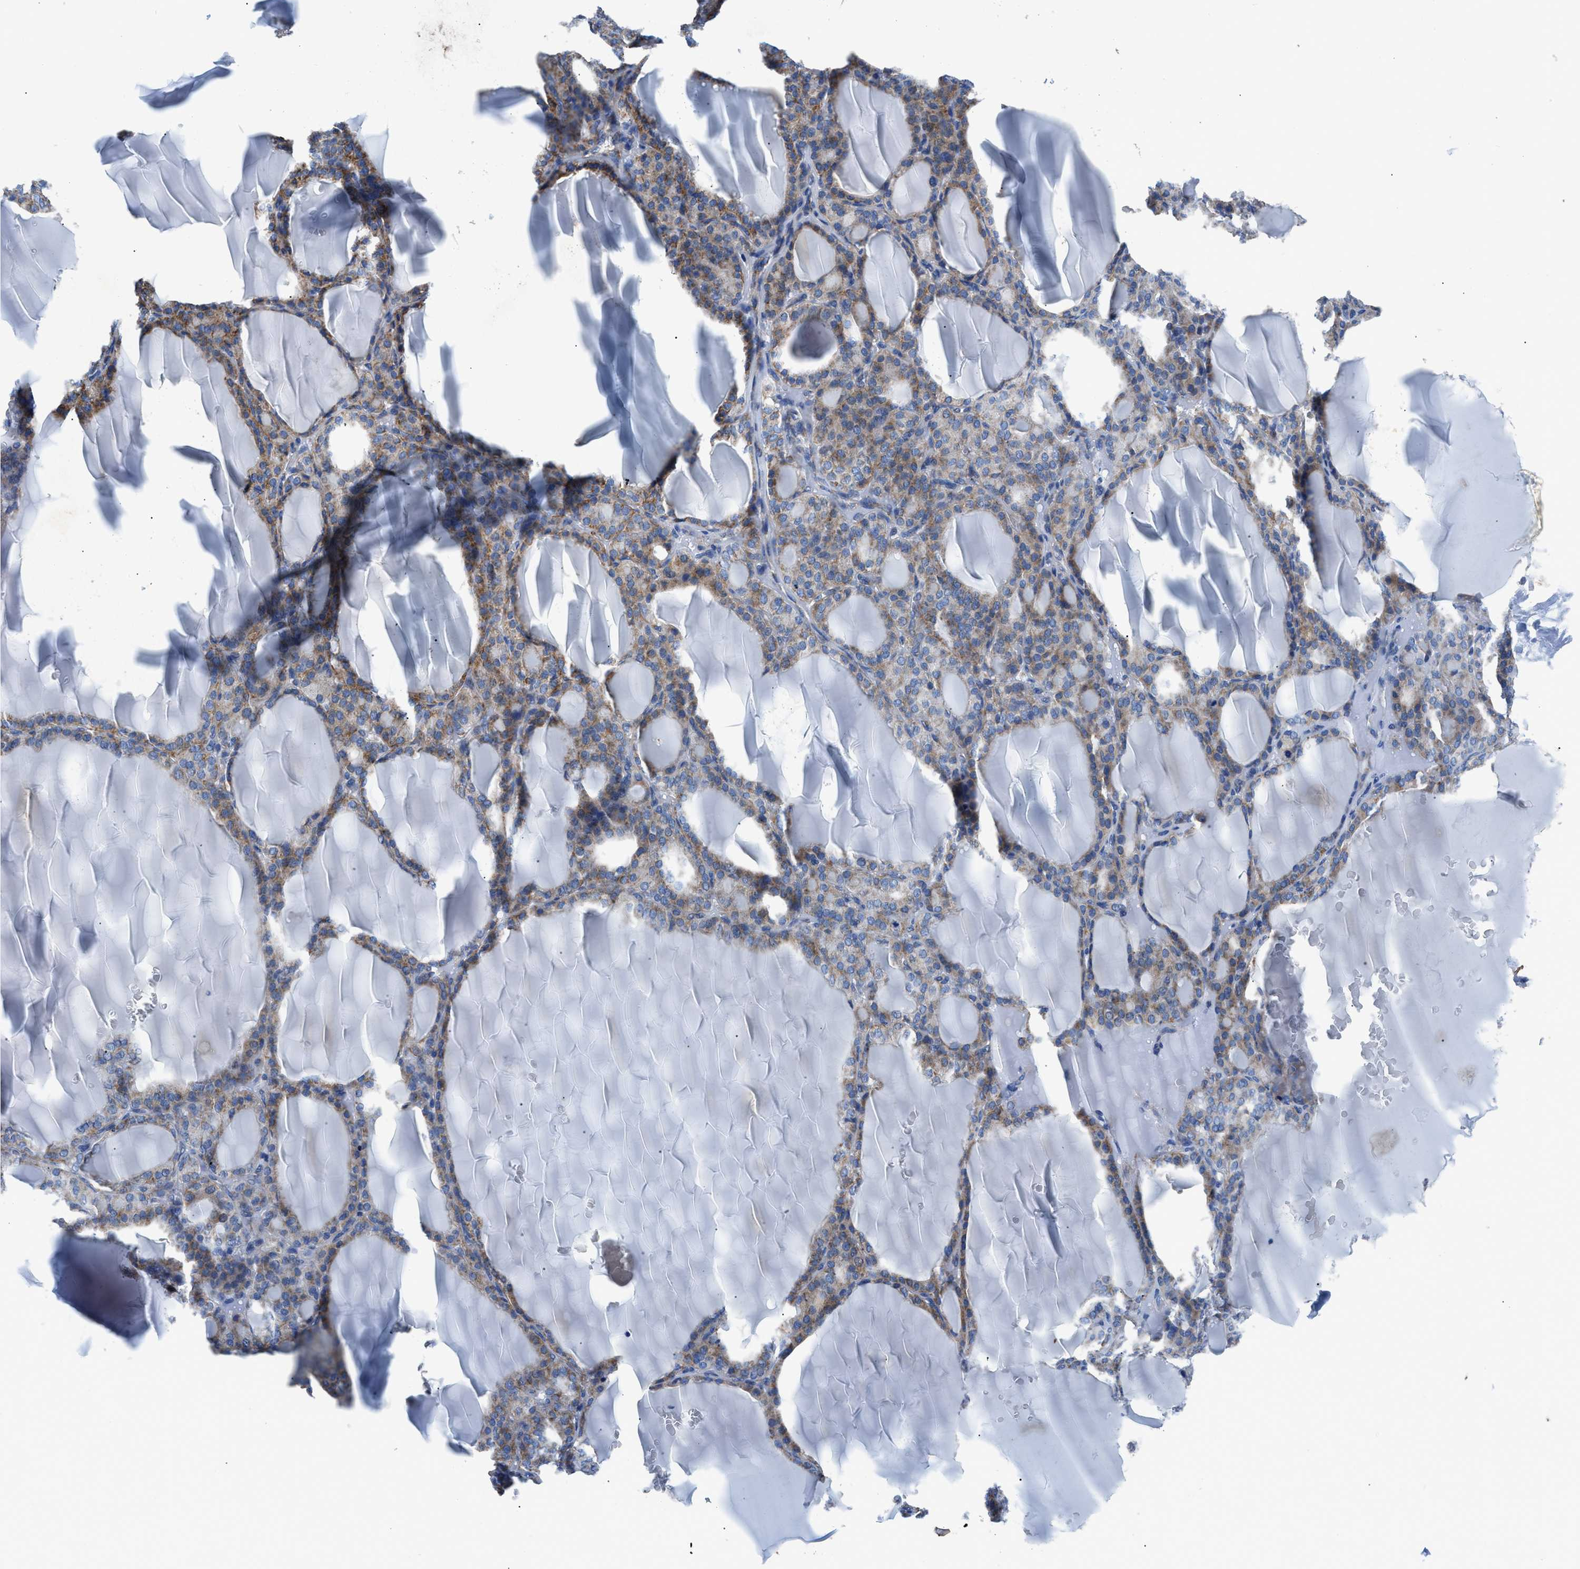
{"staining": {"intensity": "moderate", "quantity": "<25%", "location": "cytoplasmic/membranous"}, "tissue": "thyroid gland", "cell_type": "Glandular cells", "image_type": "normal", "snomed": [{"axis": "morphology", "description": "Normal tissue, NOS"}, {"axis": "topography", "description": "Thyroid gland"}], "caption": "Immunohistochemistry (IHC) staining of unremarkable thyroid gland, which exhibits low levels of moderate cytoplasmic/membranous expression in approximately <25% of glandular cells indicating moderate cytoplasmic/membranous protein expression. The staining was performed using DAB (3,3'-diaminobenzidine) (brown) for protein detection and nuclei were counterstained in hematoxylin (blue).", "gene": "ZDHHC3", "patient": {"sex": "female", "age": 28}}